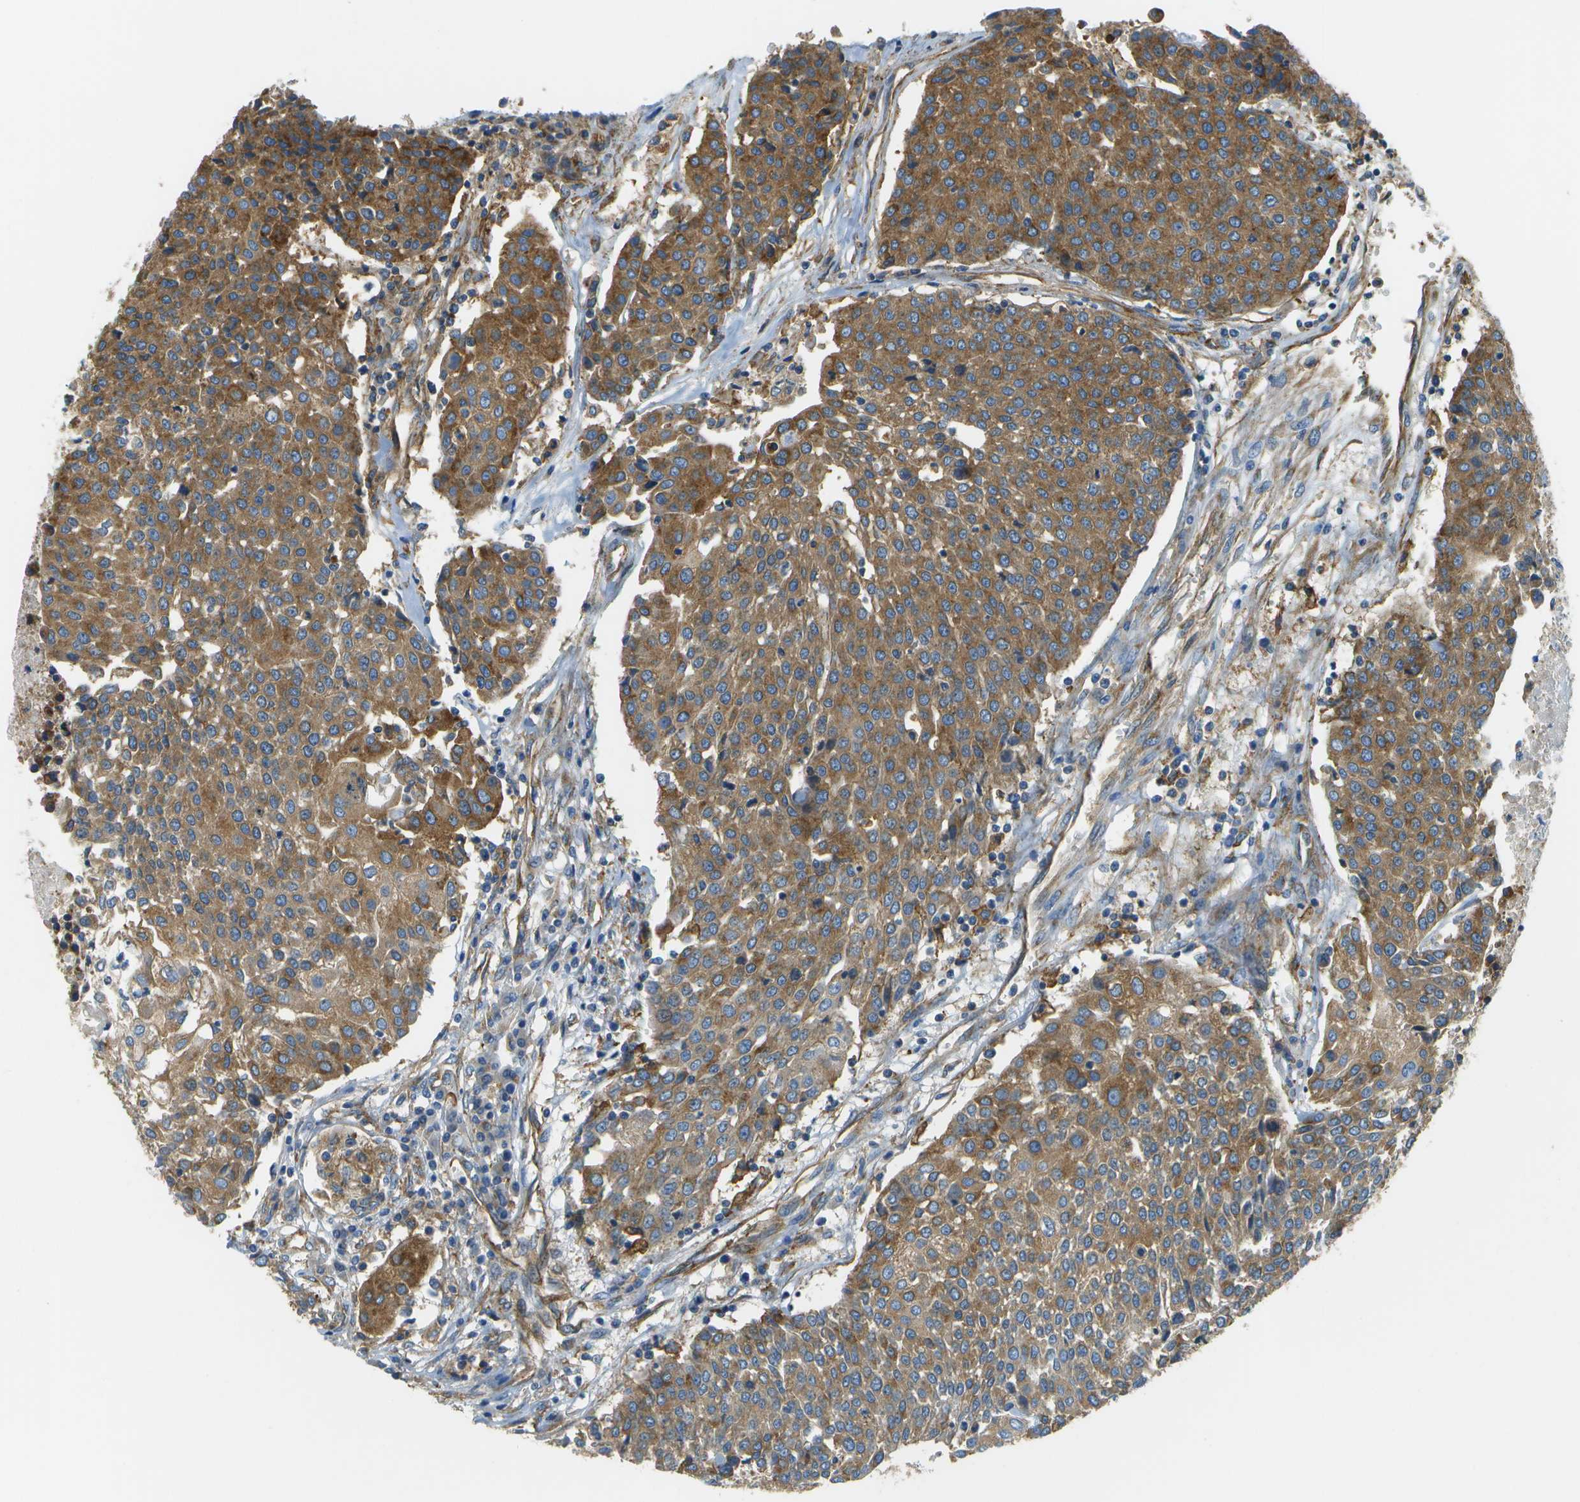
{"staining": {"intensity": "moderate", "quantity": ">75%", "location": "cytoplasmic/membranous"}, "tissue": "urothelial cancer", "cell_type": "Tumor cells", "image_type": "cancer", "snomed": [{"axis": "morphology", "description": "Urothelial carcinoma, High grade"}, {"axis": "topography", "description": "Urinary bladder"}], "caption": "High-power microscopy captured an immunohistochemistry (IHC) micrograph of urothelial carcinoma (high-grade), revealing moderate cytoplasmic/membranous staining in approximately >75% of tumor cells. Using DAB (3,3'-diaminobenzidine) (brown) and hematoxylin (blue) stains, captured at high magnification using brightfield microscopy.", "gene": "CLTC", "patient": {"sex": "female", "age": 85}}